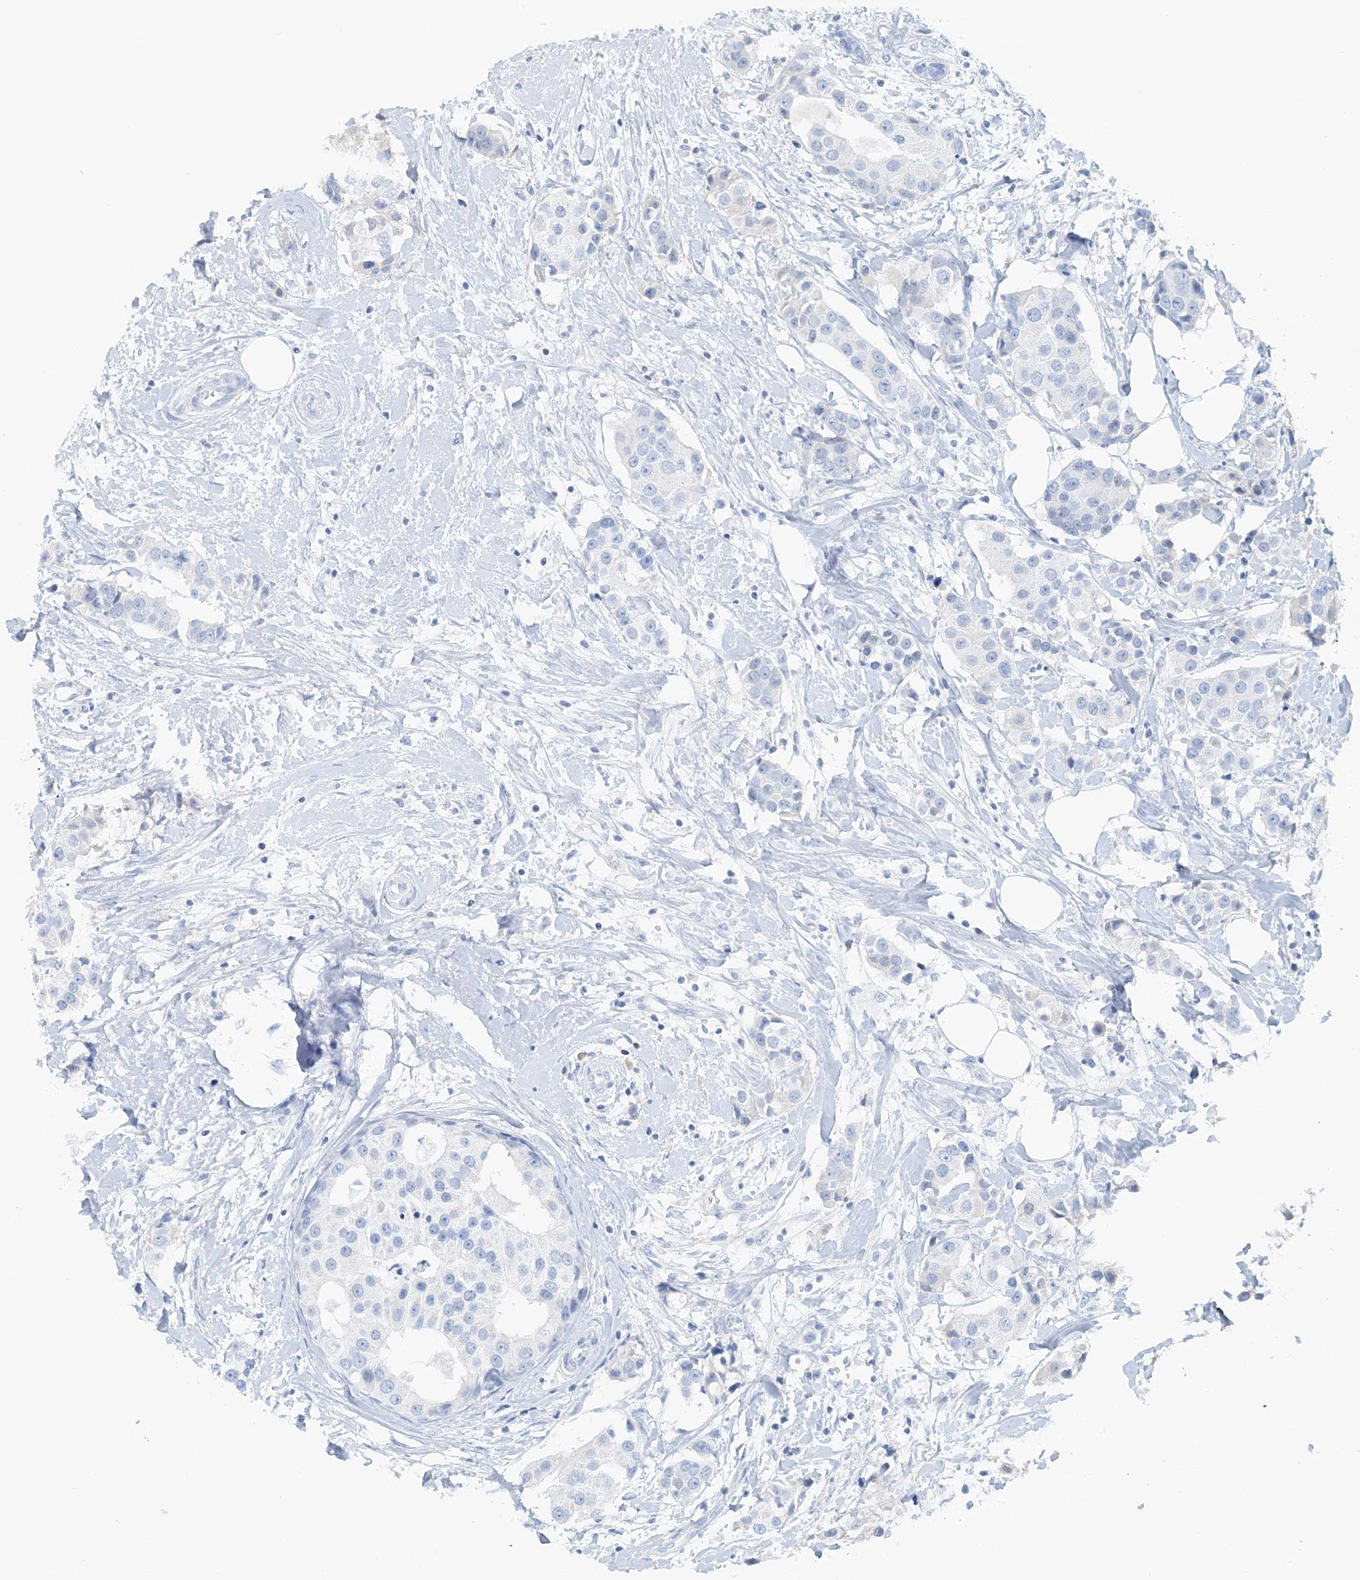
{"staining": {"intensity": "negative", "quantity": "none", "location": "none"}, "tissue": "breast cancer", "cell_type": "Tumor cells", "image_type": "cancer", "snomed": [{"axis": "morphology", "description": "Normal tissue, NOS"}, {"axis": "morphology", "description": "Duct carcinoma"}, {"axis": "topography", "description": "Breast"}], "caption": "IHC of breast cancer (invasive ductal carcinoma) reveals no expression in tumor cells.", "gene": "CTRL", "patient": {"sex": "female", "age": 39}}